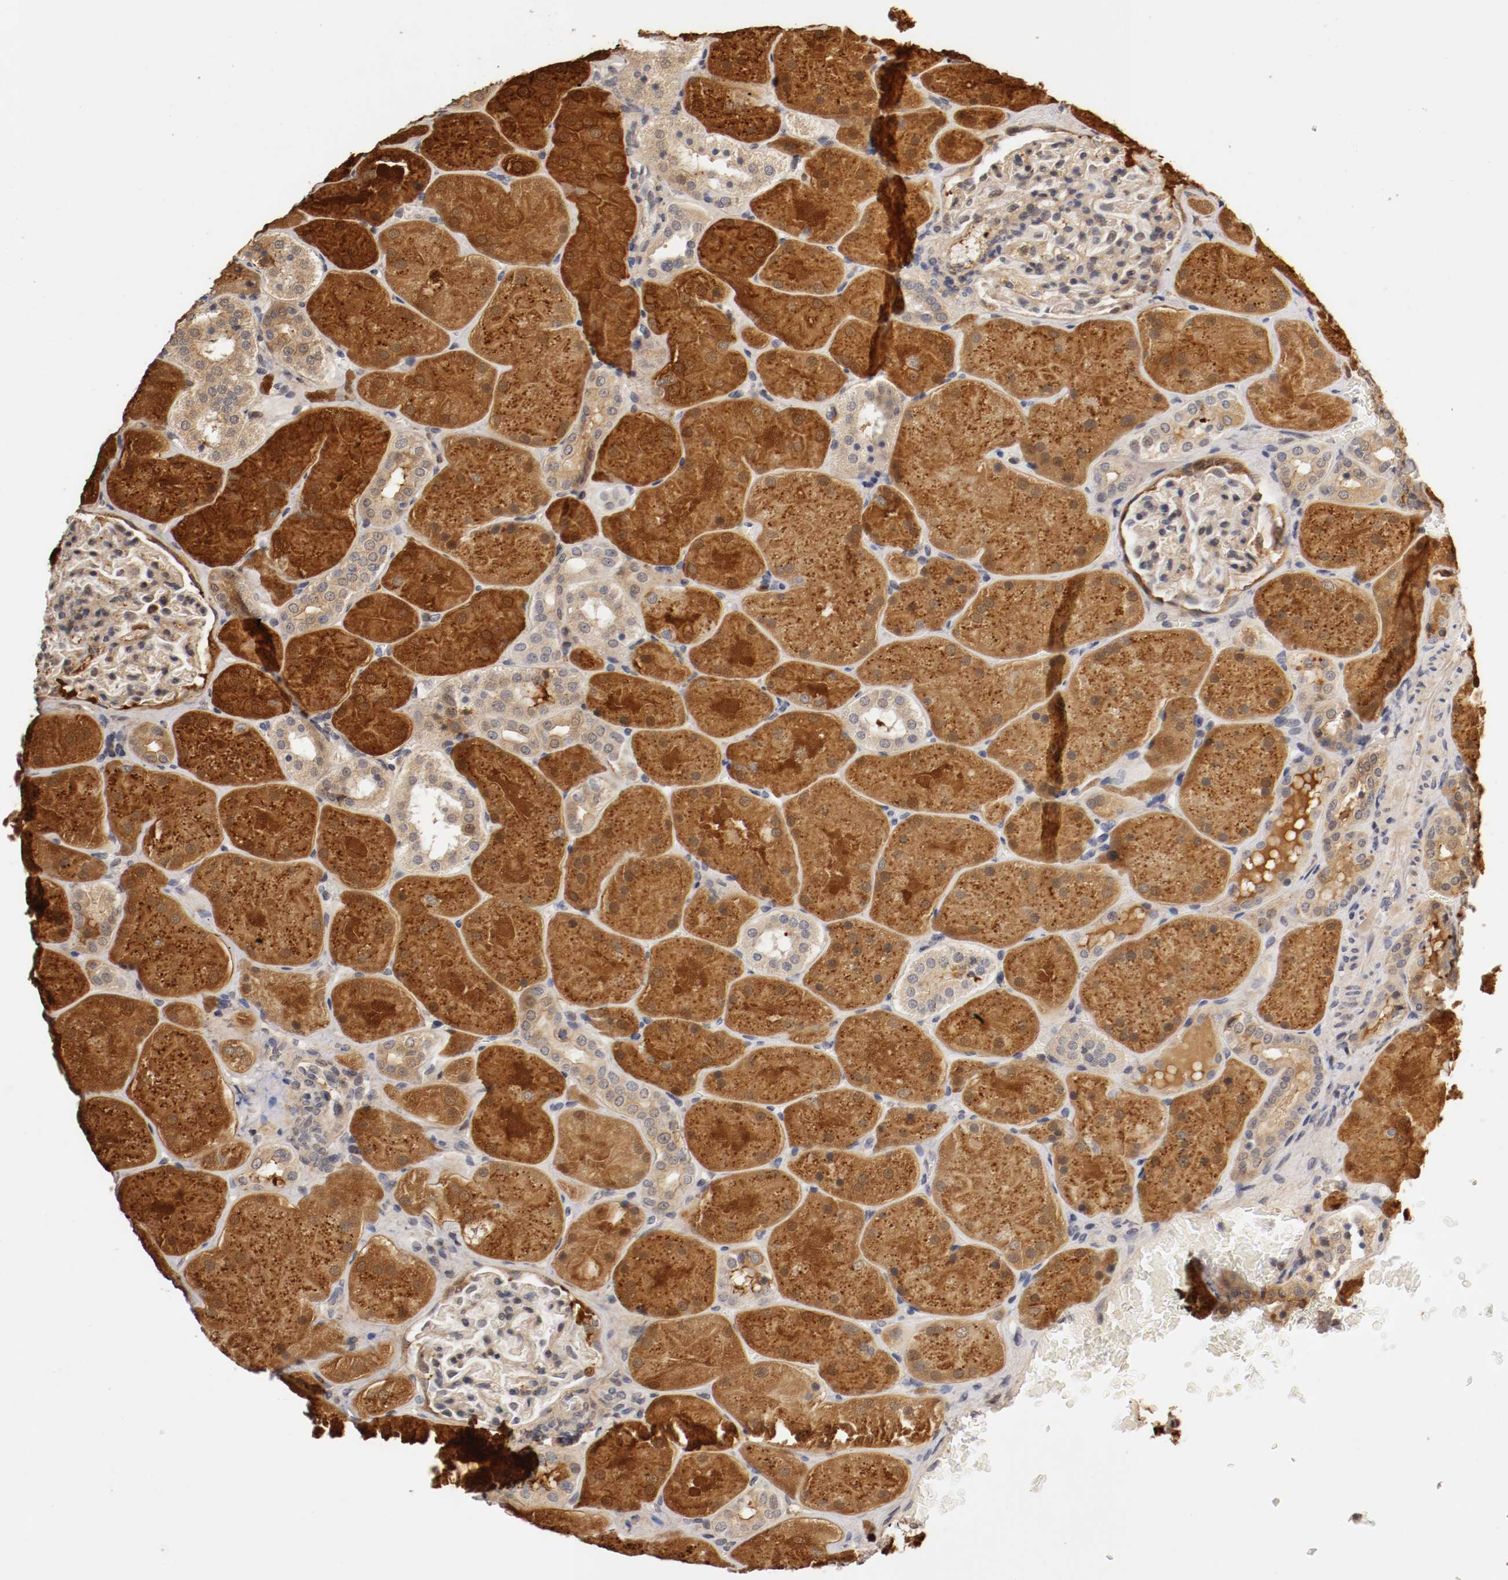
{"staining": {"intensity": "weak", "quantity": "<25%", "location": "cytoplasmic/membranous,nuclear"}, "tissue": "kidney", "cell_type": "Cells in glomeruli", "image_type": "normal", "snomed": [{"axis": "morphology", "description": "Normal tissue, NOS"}, {"axis": "topography", "description": "Kidney"}], "caption": "Kidney stained for a protein using IHC displays no positivity cells in glomeruli.", "gene": "TNFRSF1B", "patient": {"sex": "male", "age": 28}}